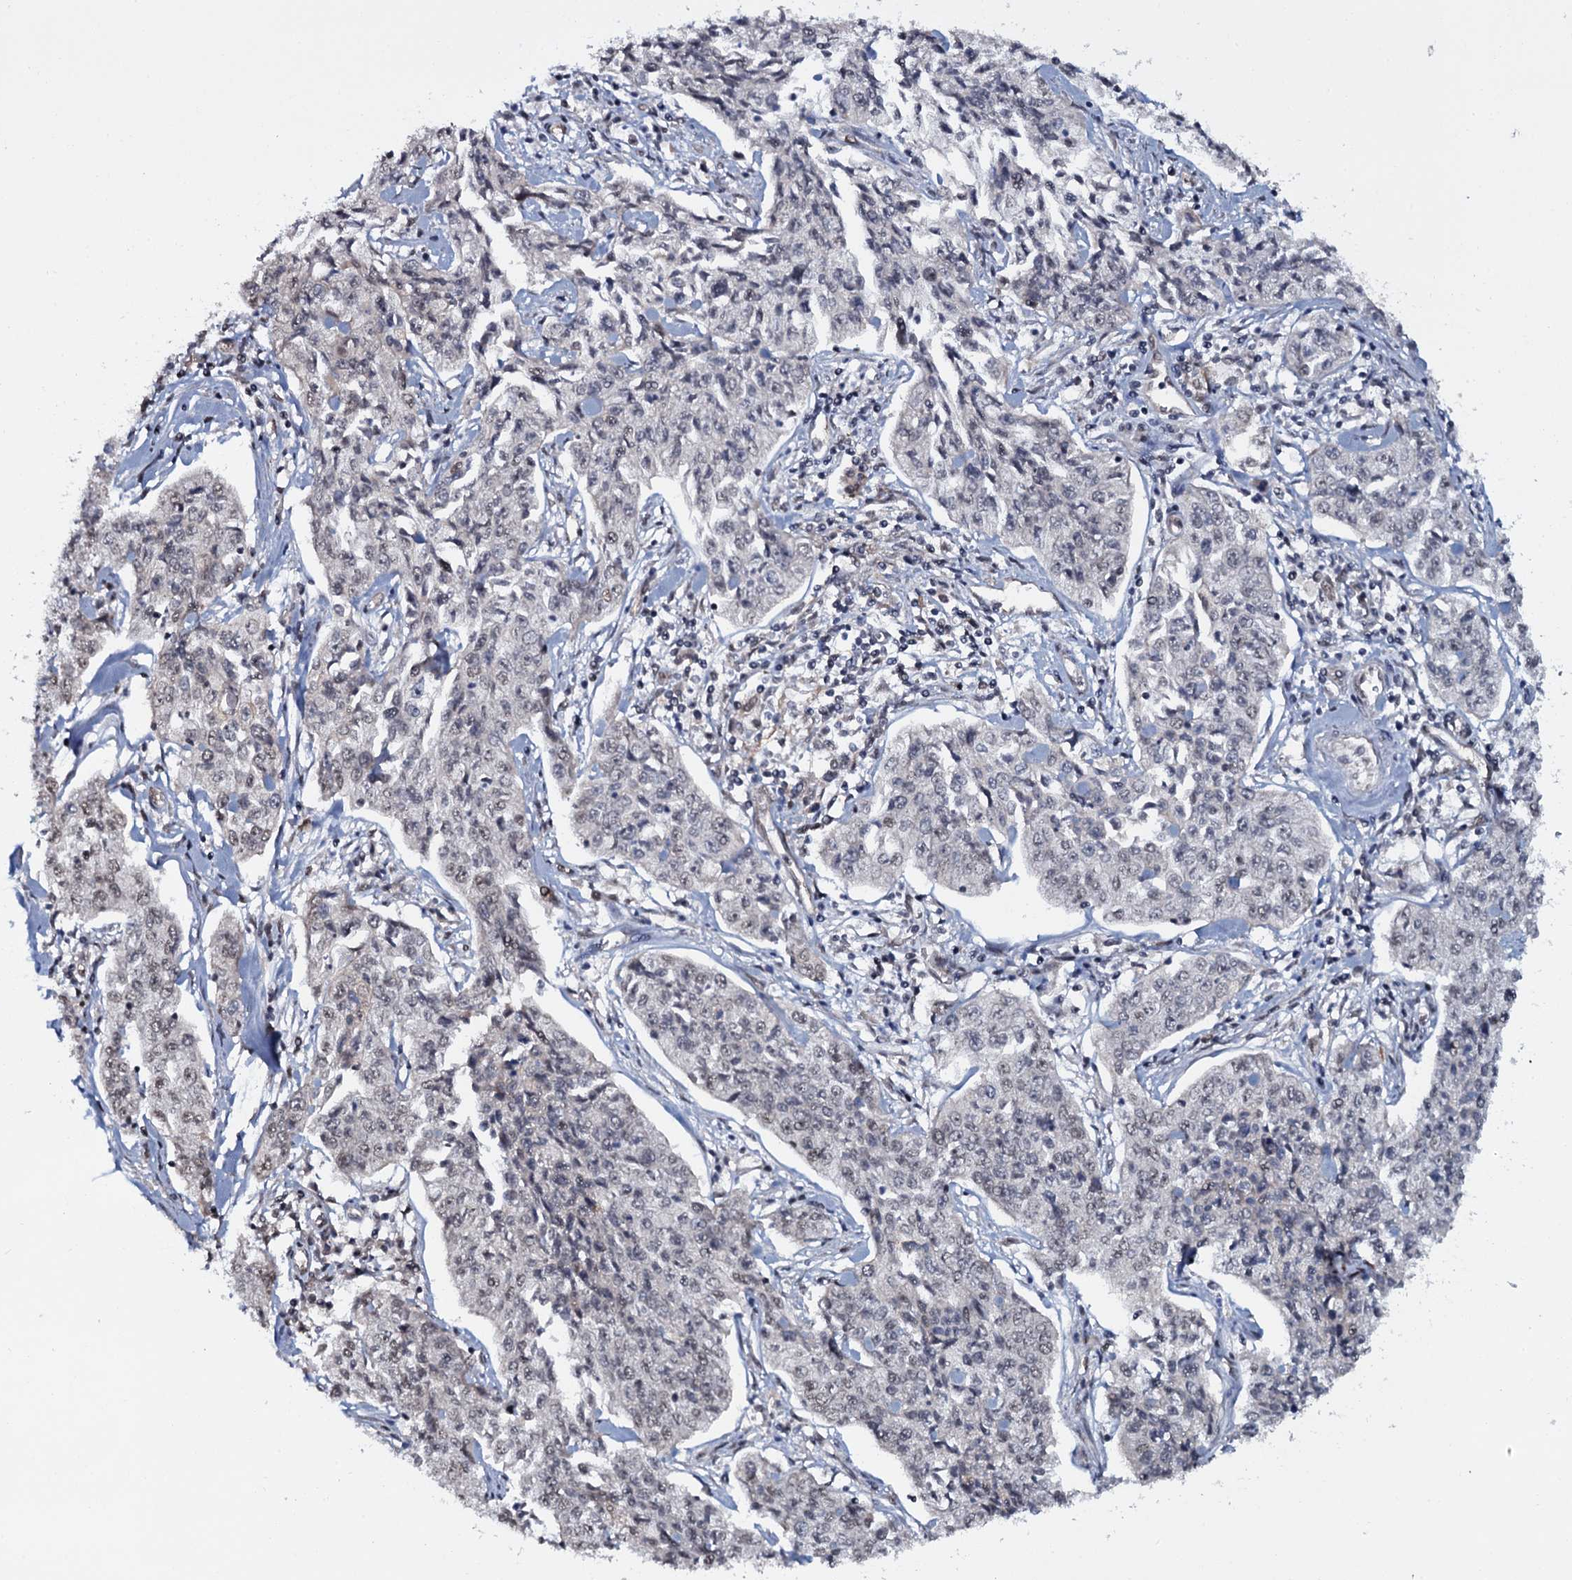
{"staining": {"intensity": "weak", "quantity": "<25%", "location": "nuclear"}, "tissue": "cervical cancer", "cell_type": "Tumor cells", "image_type": "cancer", "snomed": [{"axis": "morphology", "description": "Squamous cell carcinoma, NOS"}, {"axis": "topography", "description": "Cervix"}], "caption": "Immunohistochemistry (IHC) of cervical cancer (squamous cell carcinoma) shows no staining in tumor cells.", "gene": "SH2D4B", "patient": {"sex": "female", "age": 35}}